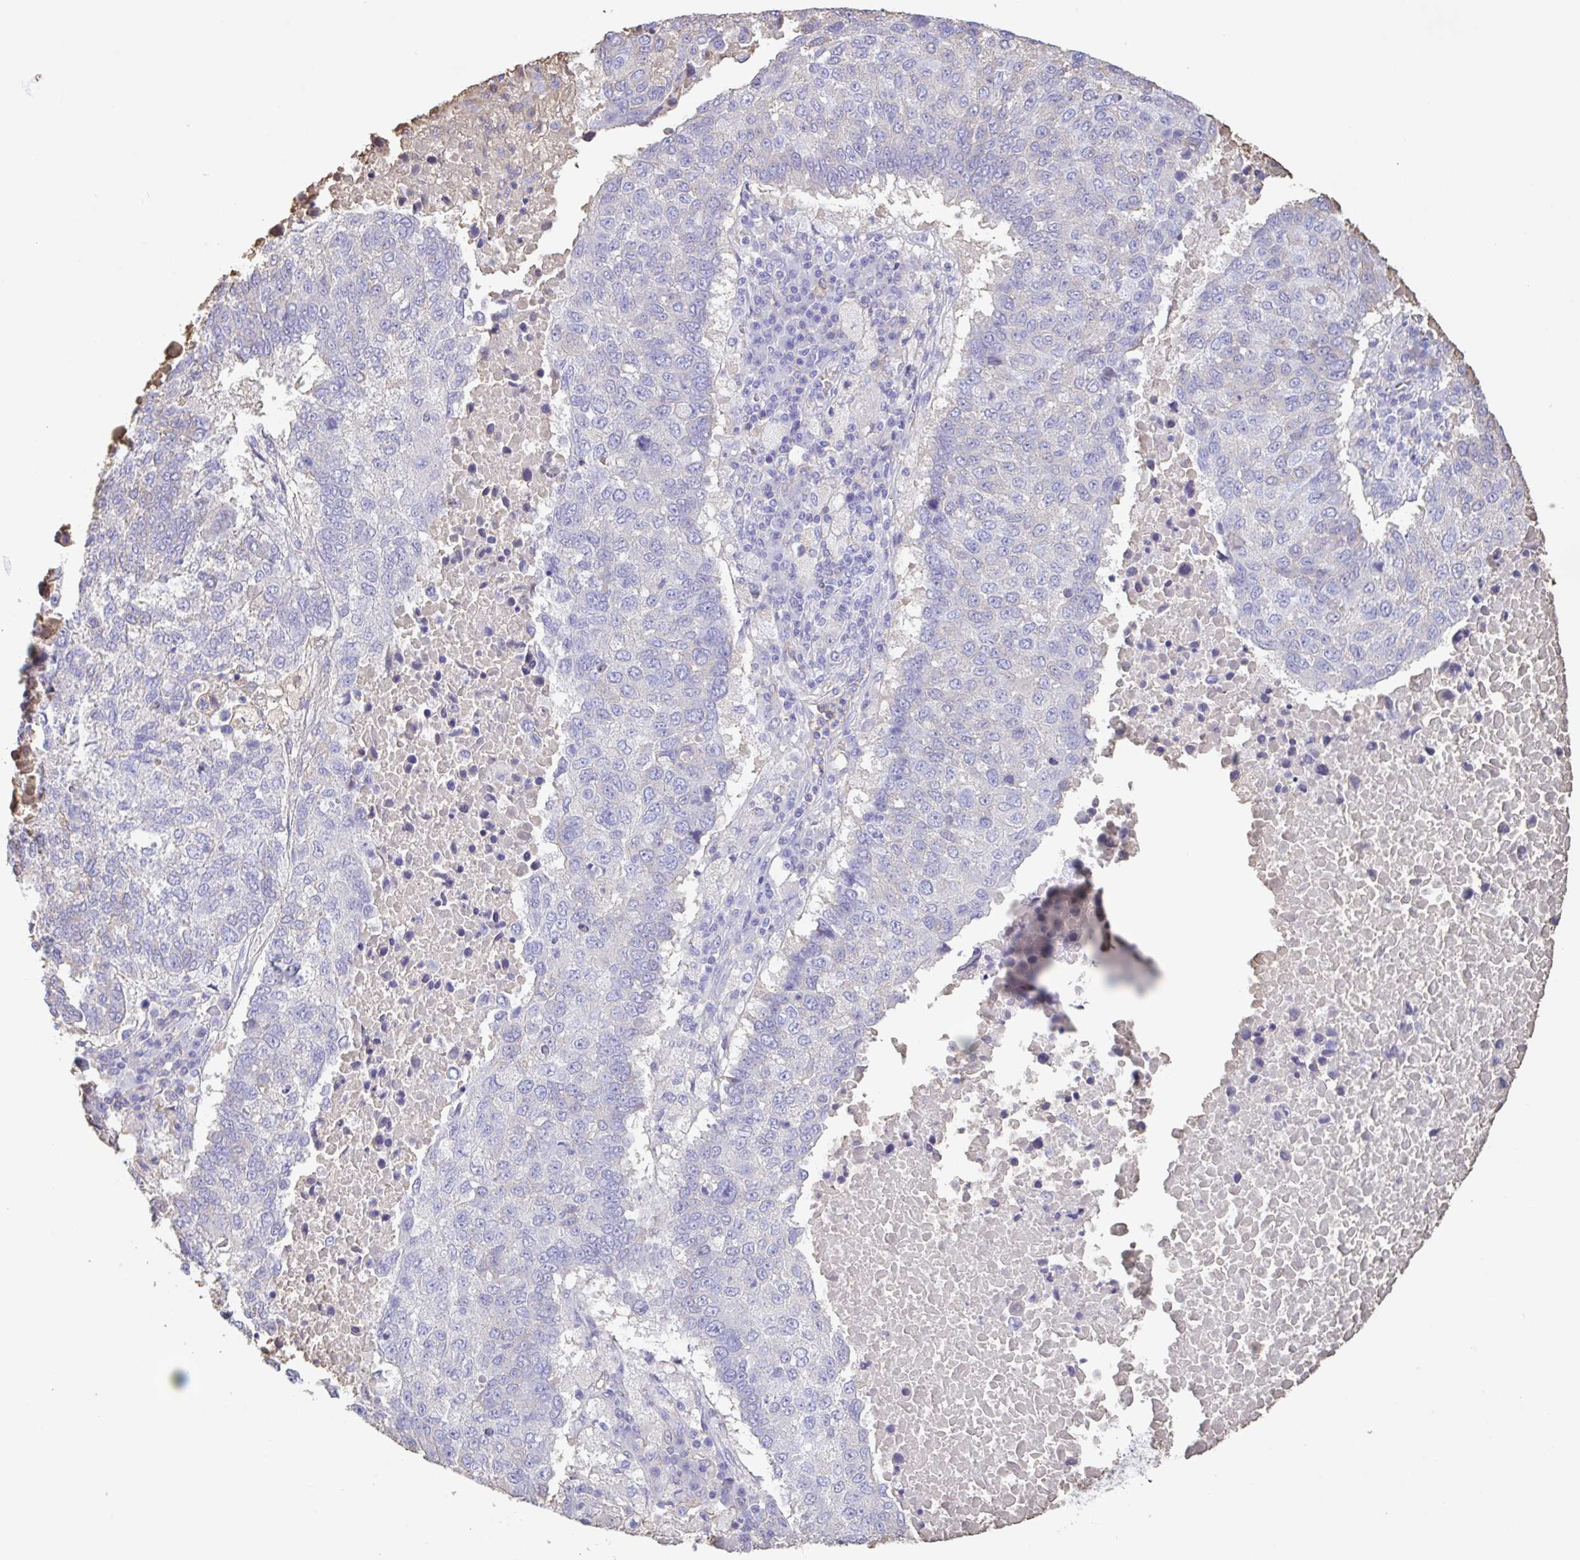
{"staining": {"intensity": "negative", "quantity": "none", "location": "none"}, "tissue": "lung cancer", "cell_type": "Tumor cells", "image_type": "cancer", "snomed": [{"axis": "morphology", "description": "Squamous cell carcinoma, NOS"}, {"axis": "topography", "description": "Lung"}], "caption": "Protein analysis of lung squamous cell carcinoma demonstrates no significant staining in tumor cells. (Stains: DAB (3,3'-diaminobenzidine) IHC with hematoxylin counter stain, Microscopy: brightfield microscopy at high magnification).", "gene": "HOXC12", "patient": {"sex": "male", "age": 73}}